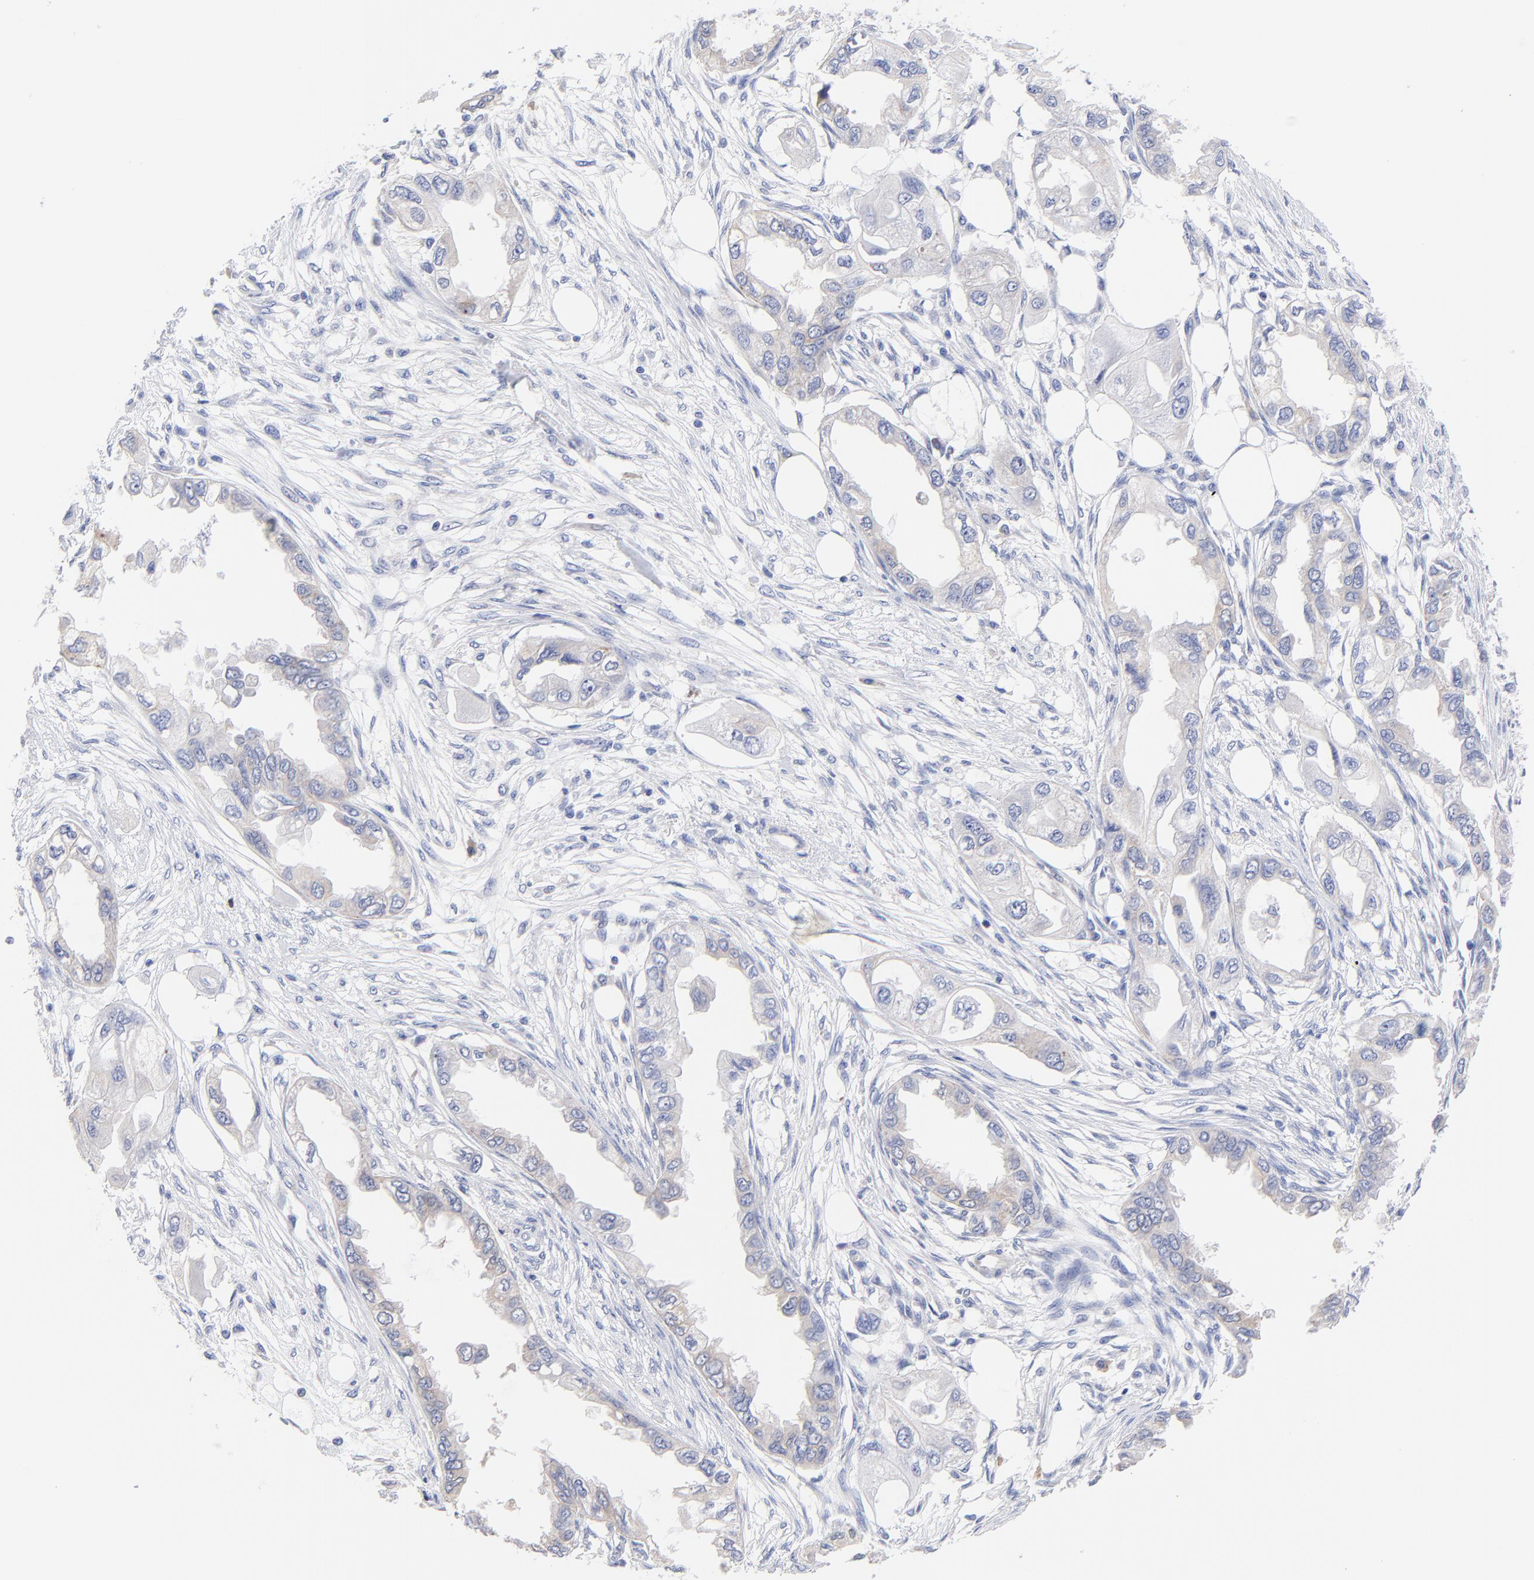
{"staining": {"intensity": "weak", "quantity": "25%-75%", "location": "cytoplasmic/membranous"}, "tissue": "endometrial cancer", "cell_type": "Tumor cells", "image_type": "cancer", "snomed": [{"axis": "morphology", "description": "Adenocarcinoma, NOS"}, {"axis": "topography", "description": "Endometrium"}], "caption": "Immunohistochemistry (IHC) of endometrial cancer (adenocarcinoma) exhibits low levels of weak cytoplasmic/membranous staining in approximately 25%-75% of tumor cells.", "gene": "LAX1", "patient": {"sex": "female", "age": 67}}